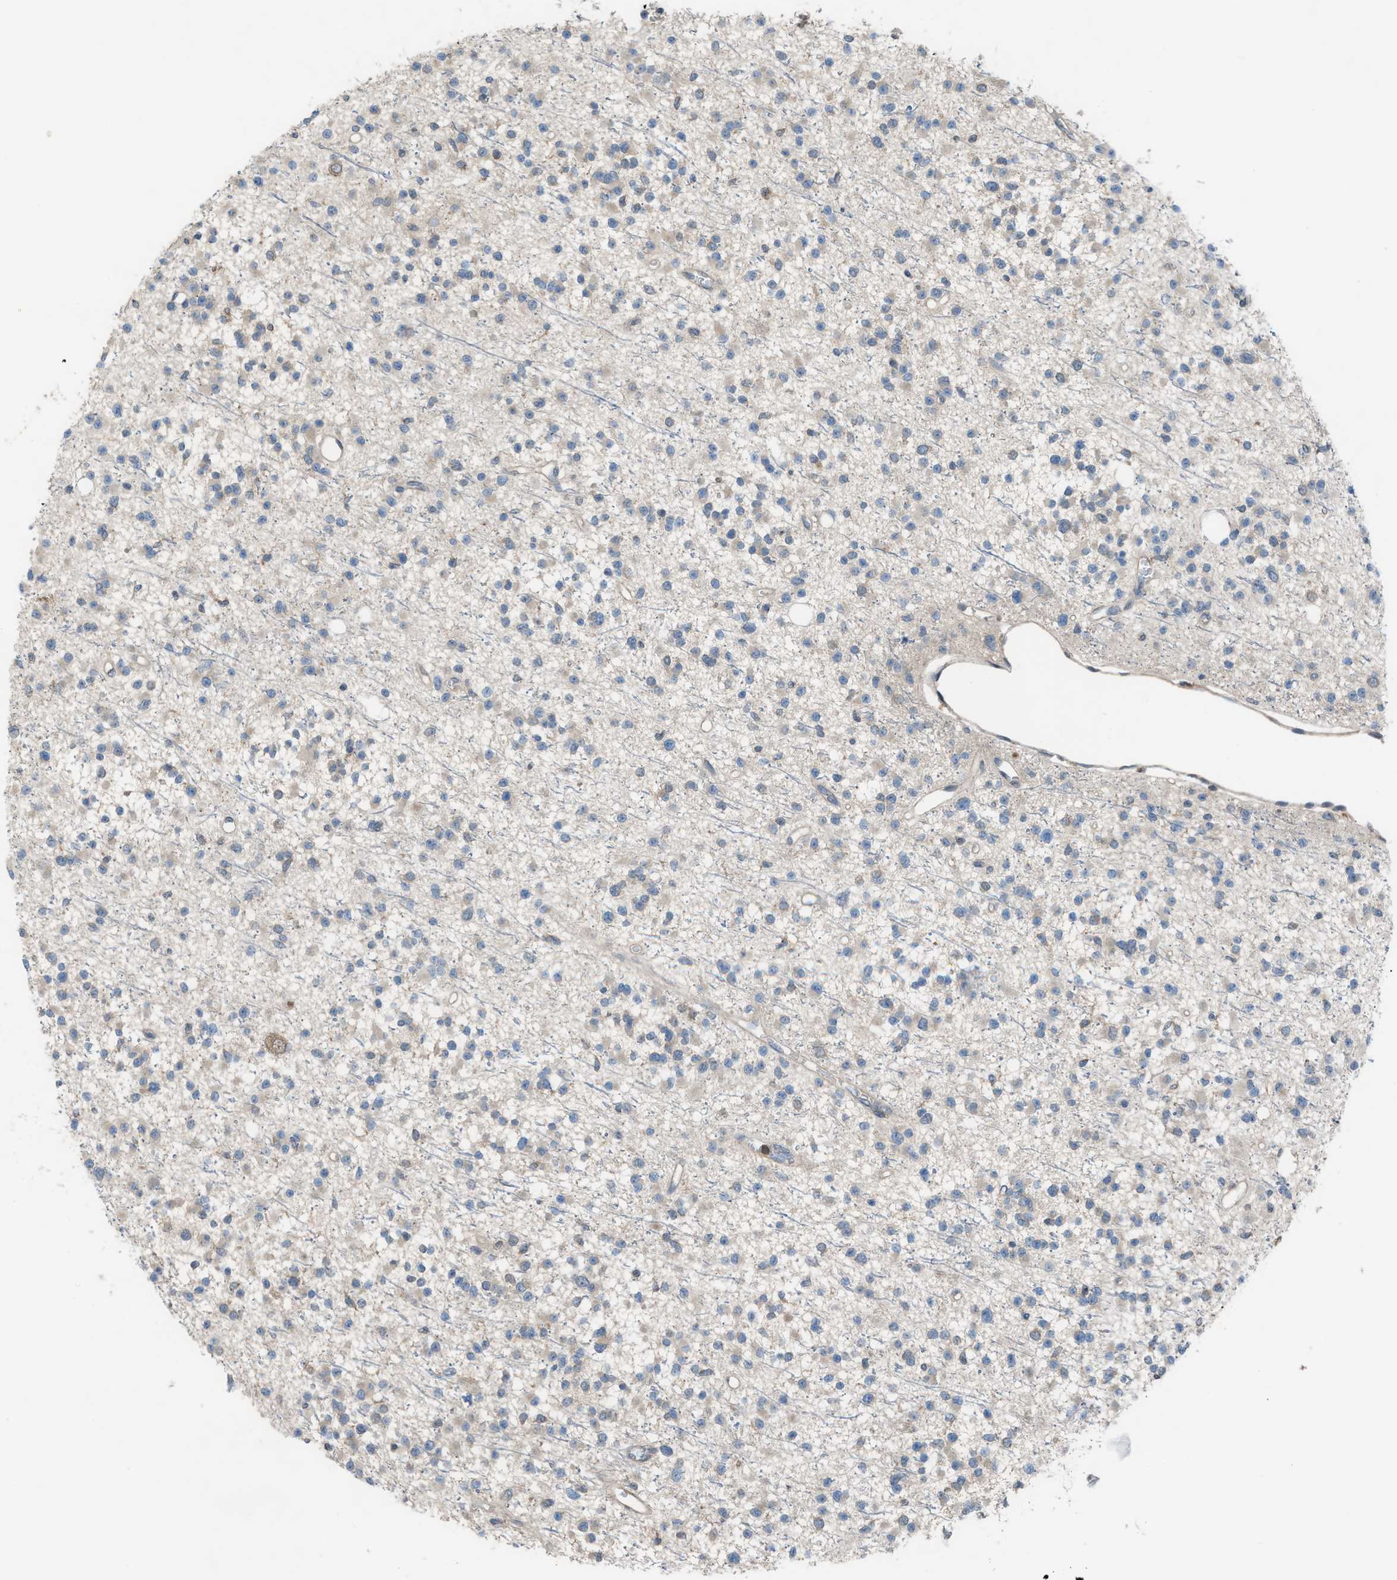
{"staining": {"intensity": "negative", "quantity": "none", "location": "none"}, "tissue": "glioma", "cell_type": "Tumor cells", "image_type": "cancer", "snomed": [{"axis": "morphology", "description": "Glioma, malignant, Low grade"}, {"axis": "topography", "description": "Brain"}], "caption": "Glioma was stained to show a protein in brown. There is no significant positivity in tumor cells. The staining is performed using DAB brown chromogen with nuclei counter-stained in using hematoxylin.", "gene": "PLAA", "patient": {"sex": "female", "age": 22}}